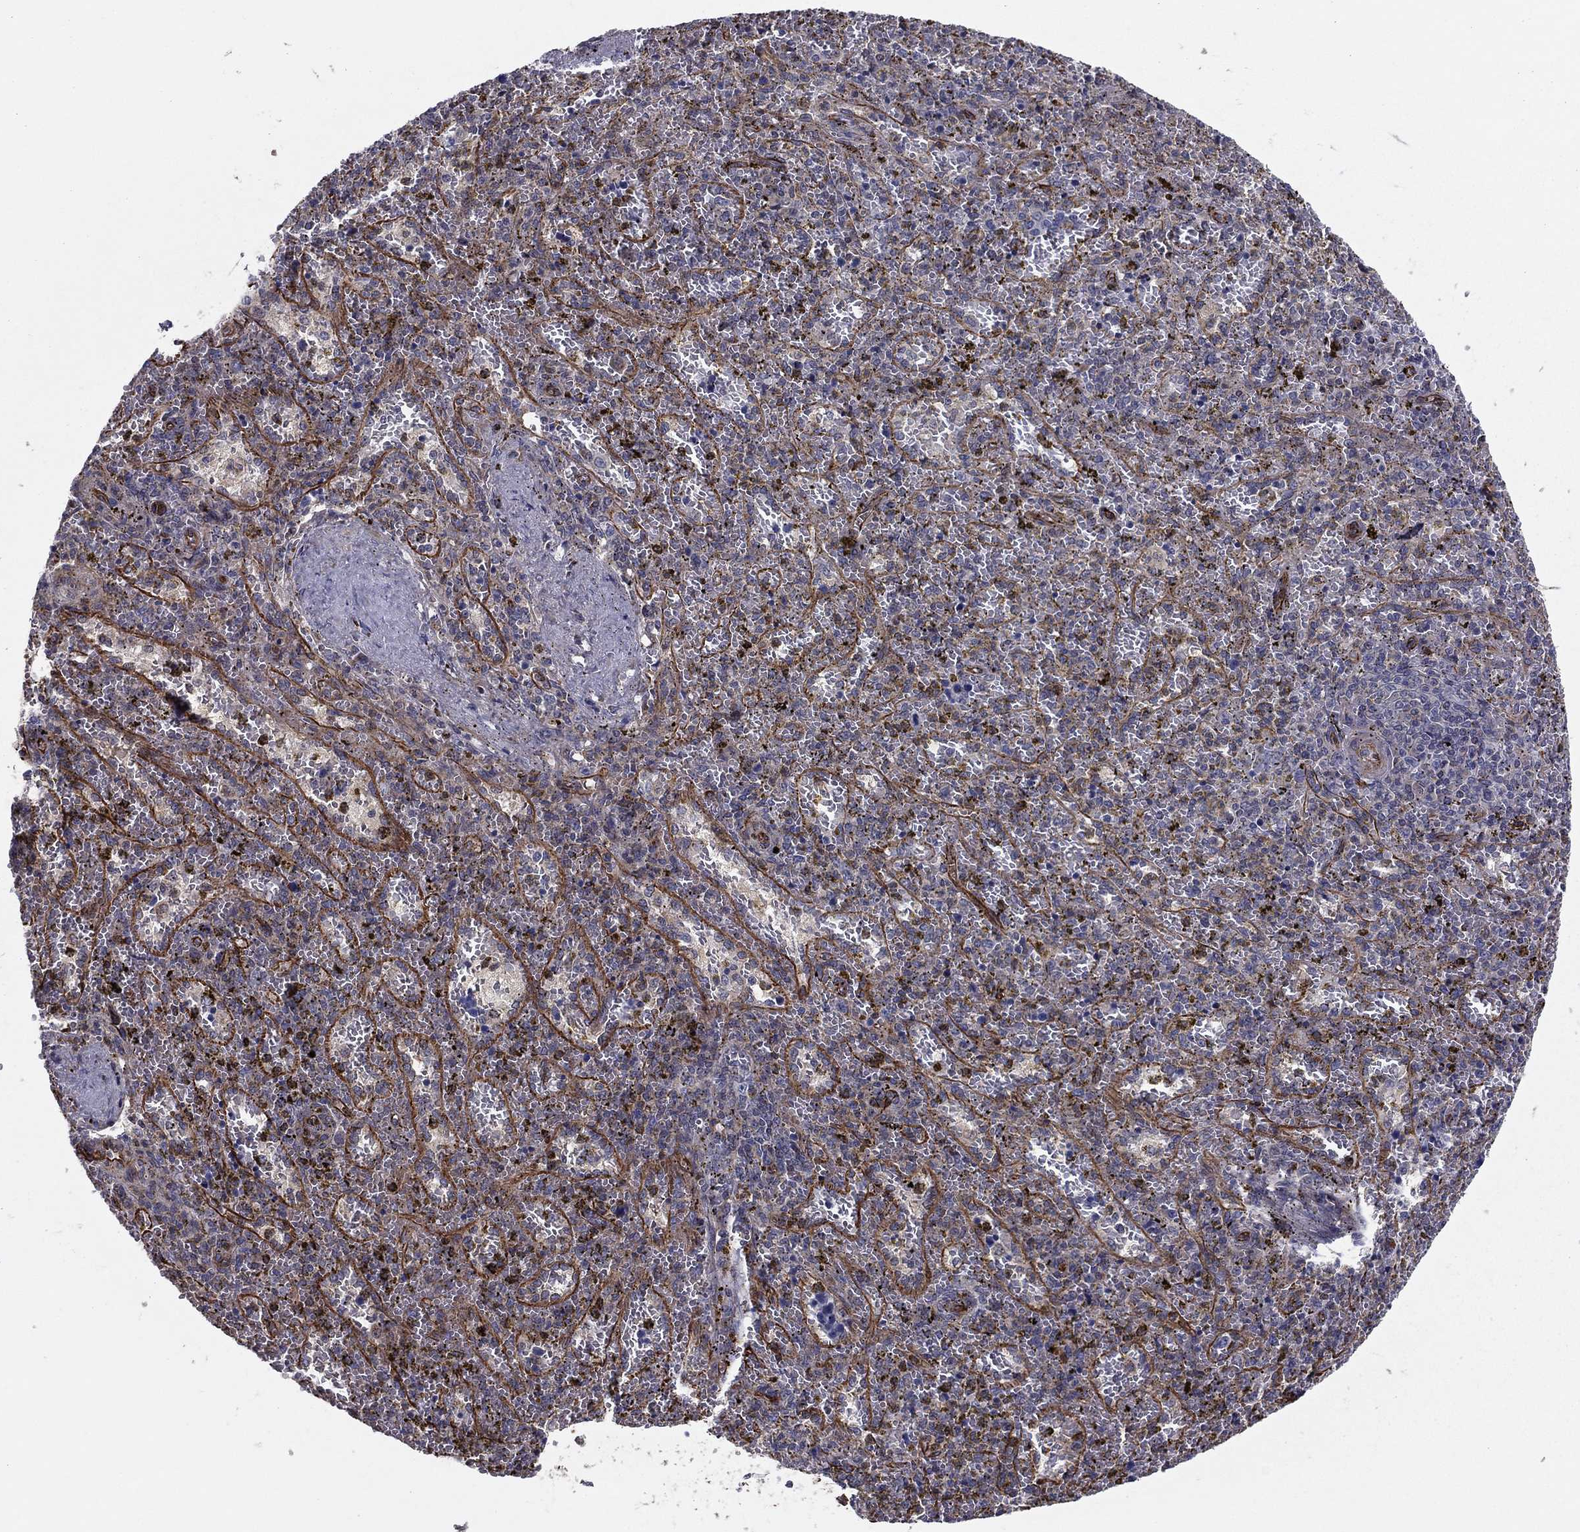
{"staining": {"intensity": "negative", "quantity": "none", "location": "none"}, "tissue": "spleen", "cell_type": "Cells in red pulp", "image_type": "normal", "snomed": [{"axis": "morphology", "description": "Normal tissue, NOS"}, {"axis": "topography", "description": "Spleen"}], "caption": "DAB immunohistochemical staining of unremarkable spleen shows no significant staining in cells in red pulp.", "gene": "CLSTN1", "patient": {"sex": "female", "age": 50}}